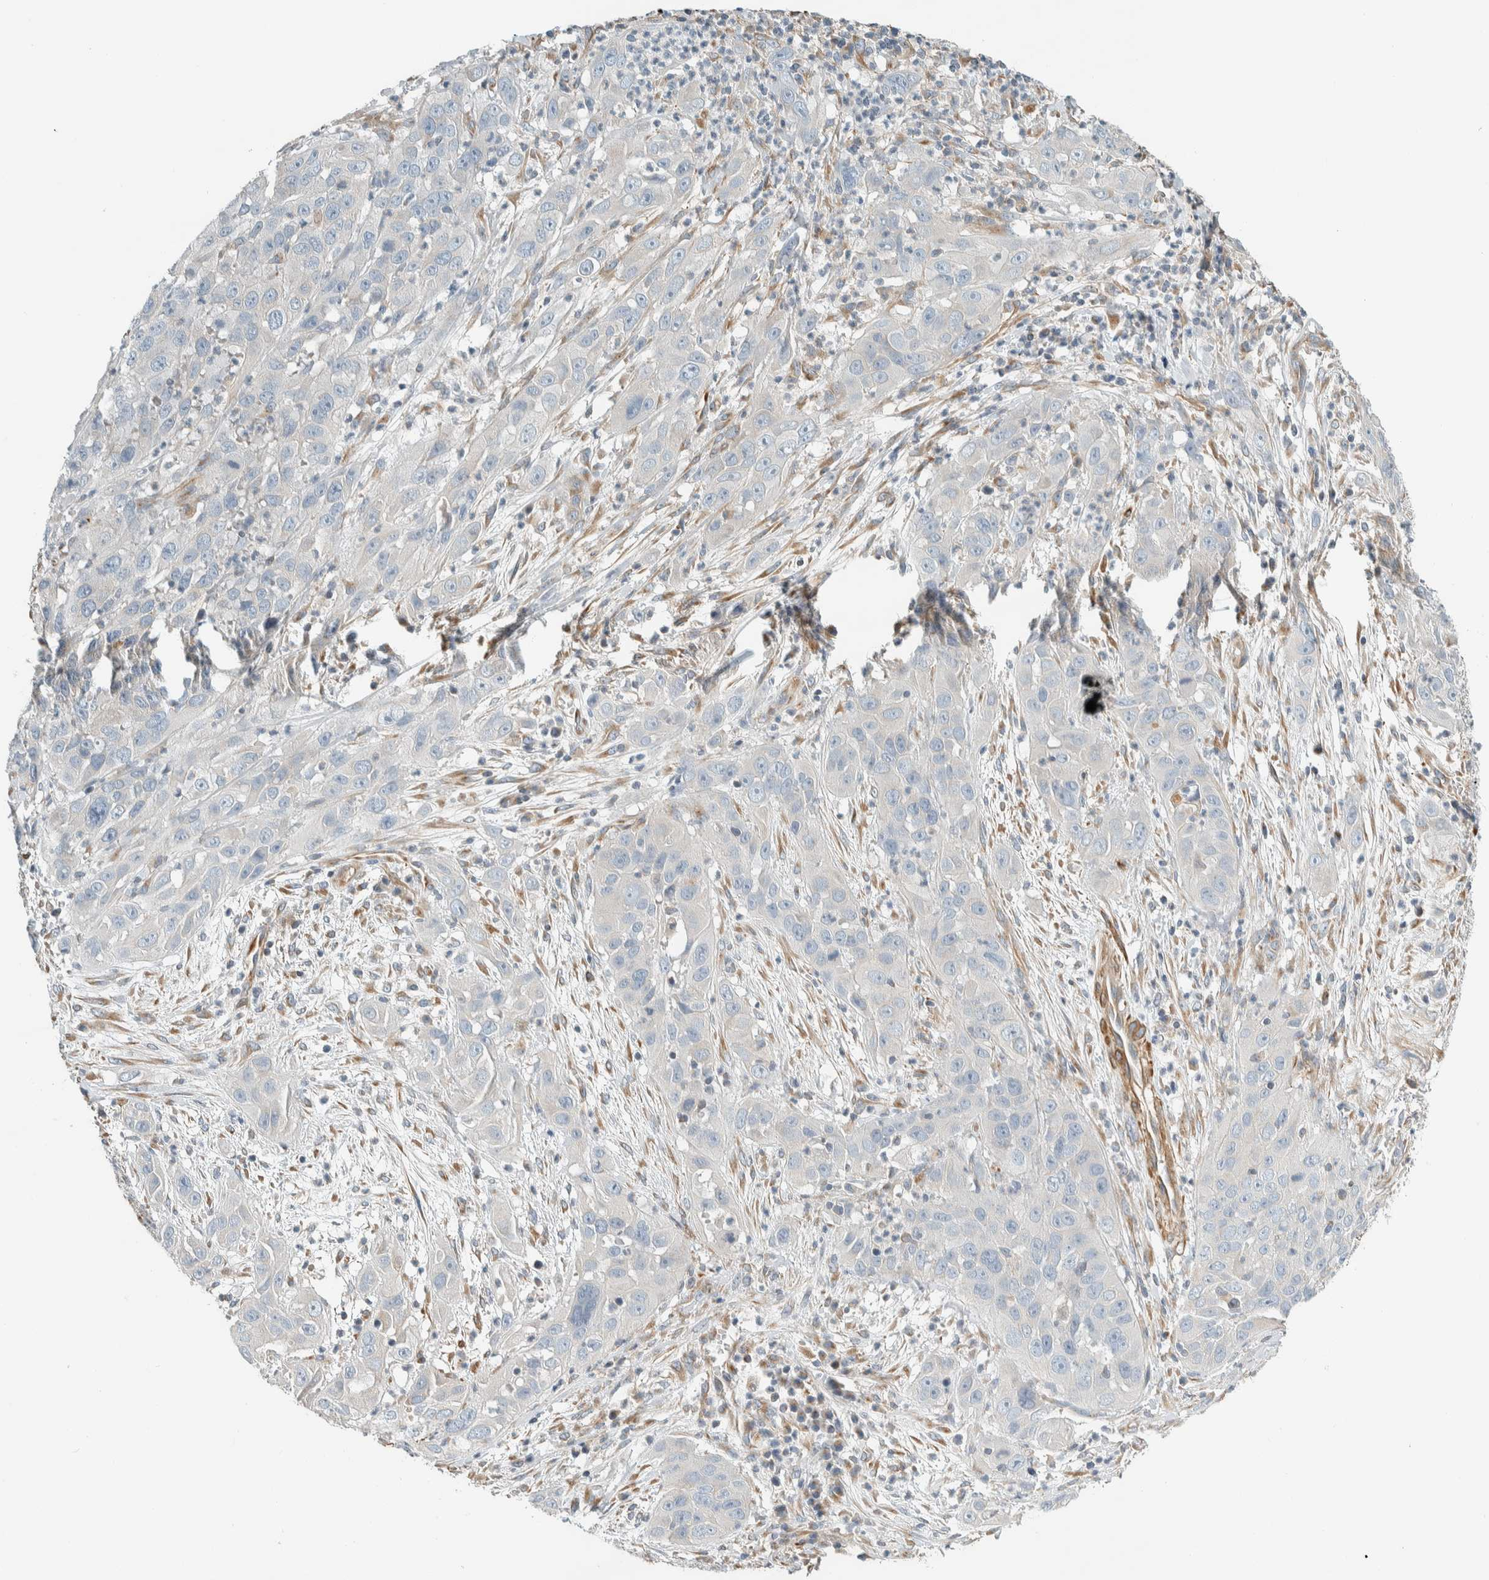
{"staining": {"intensity": "negative", "quantity": "none", "location": "none"}, "tissue": "cervical cancer", "cell_type": "Tumor cells", "image_type": "cancer", "snomed": [{"axis": "morphology", "description": "Squamous cell carcinoma, NOS"}, {"axis": "topography", "description": "Cervix"}], "caption": "DAB (3,3'-diaminobenzidine) immunohistochemical staining of human cervical squamous cell carcinoma exhibits no significant staining in tumor cells.", "gene": "CDR2", "patient": {"sex": "female", "age": 32}}